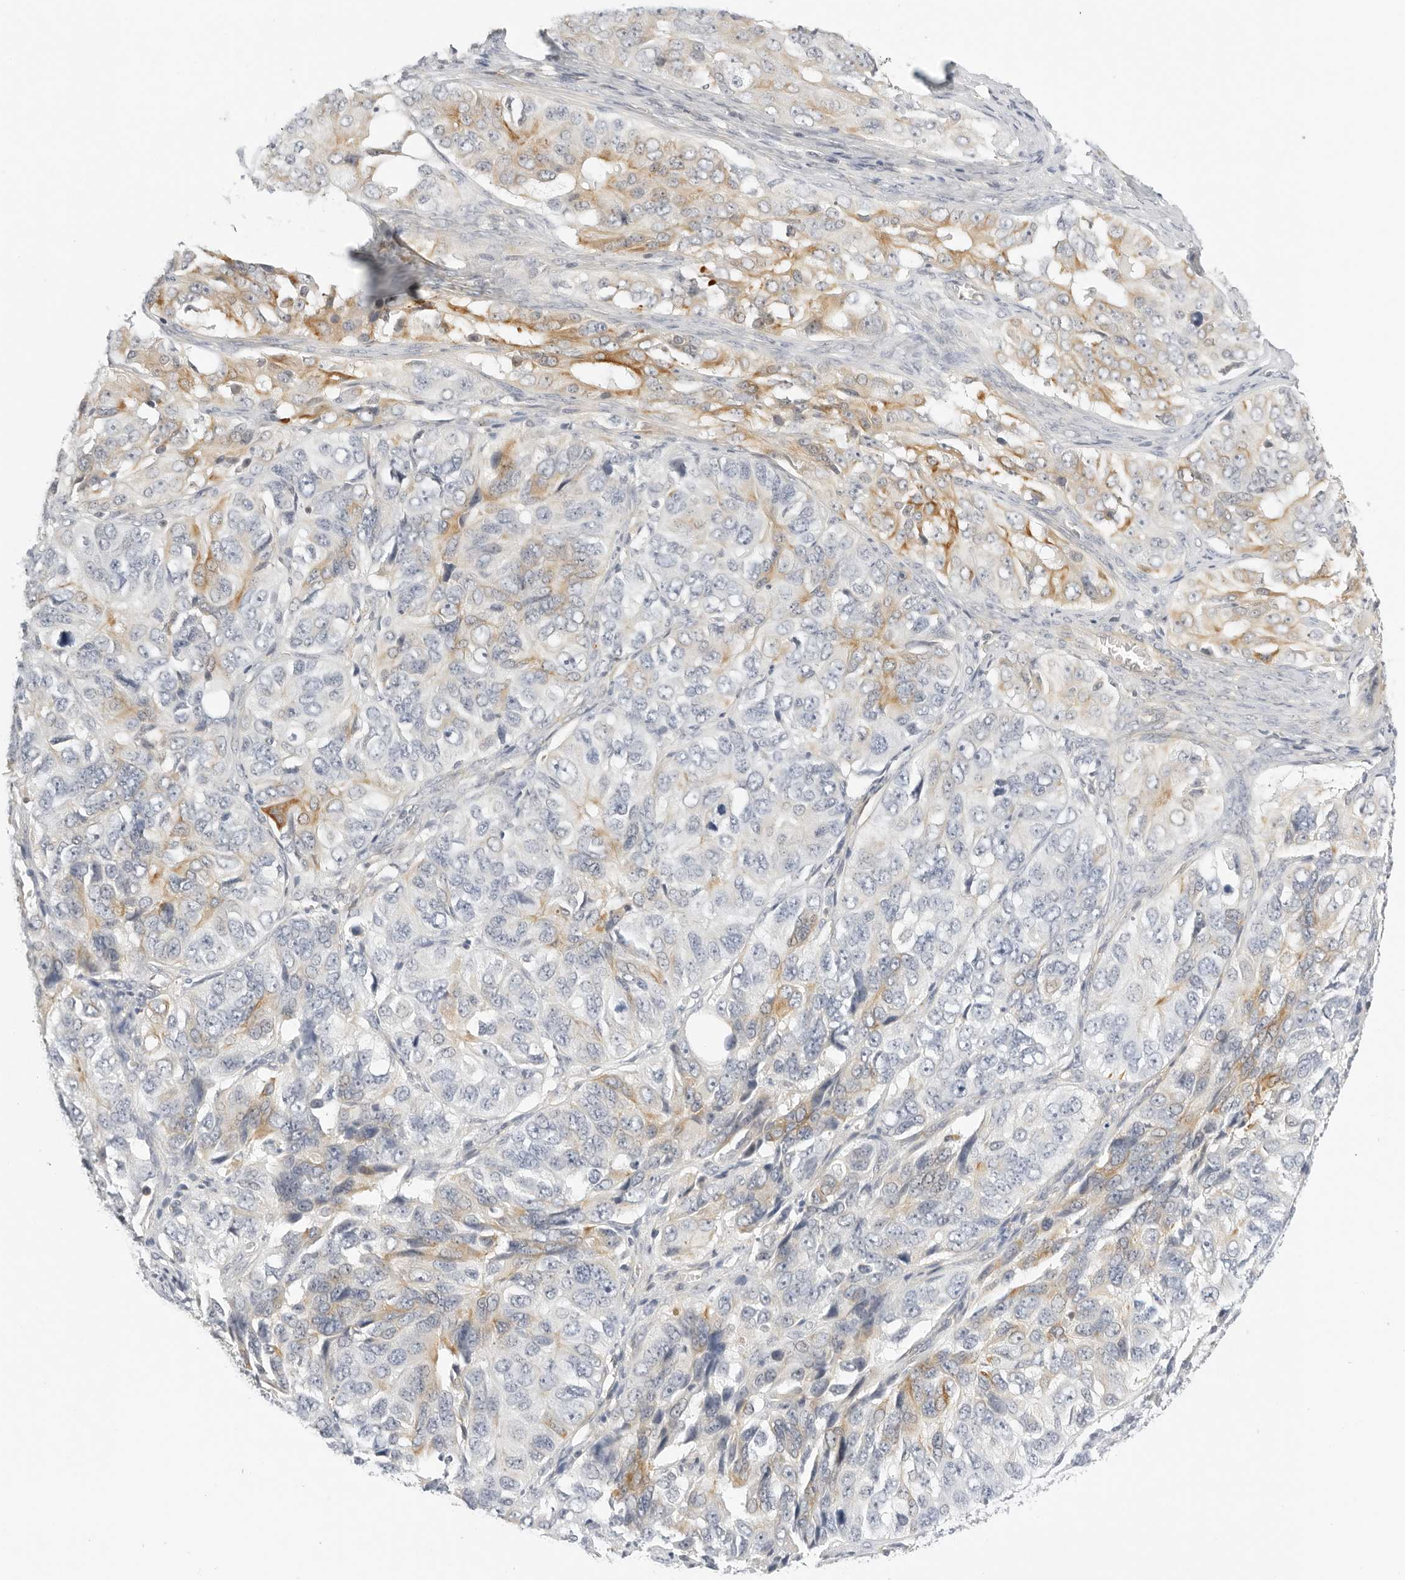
{"staining": {"intensity": "moderate", "quantity": "<25%", "location": "cytoplasmic/membranous"}, "tissue": "ovarian cancer", "cell_type": "Tumor cells", "image_type": "cancer", "snomed": [{"axis": "morphology", "description": "Carcinoma, endometroid"}, {"axis": "topography", "description": "Ovary"}], "caption": "Endometroid carcinoma (ovarian) stained with a protein marker demonstrates moderate staining in tumor cells.", "gene": "OSCP1", "patient": {"sex": "female", "age": 51}}